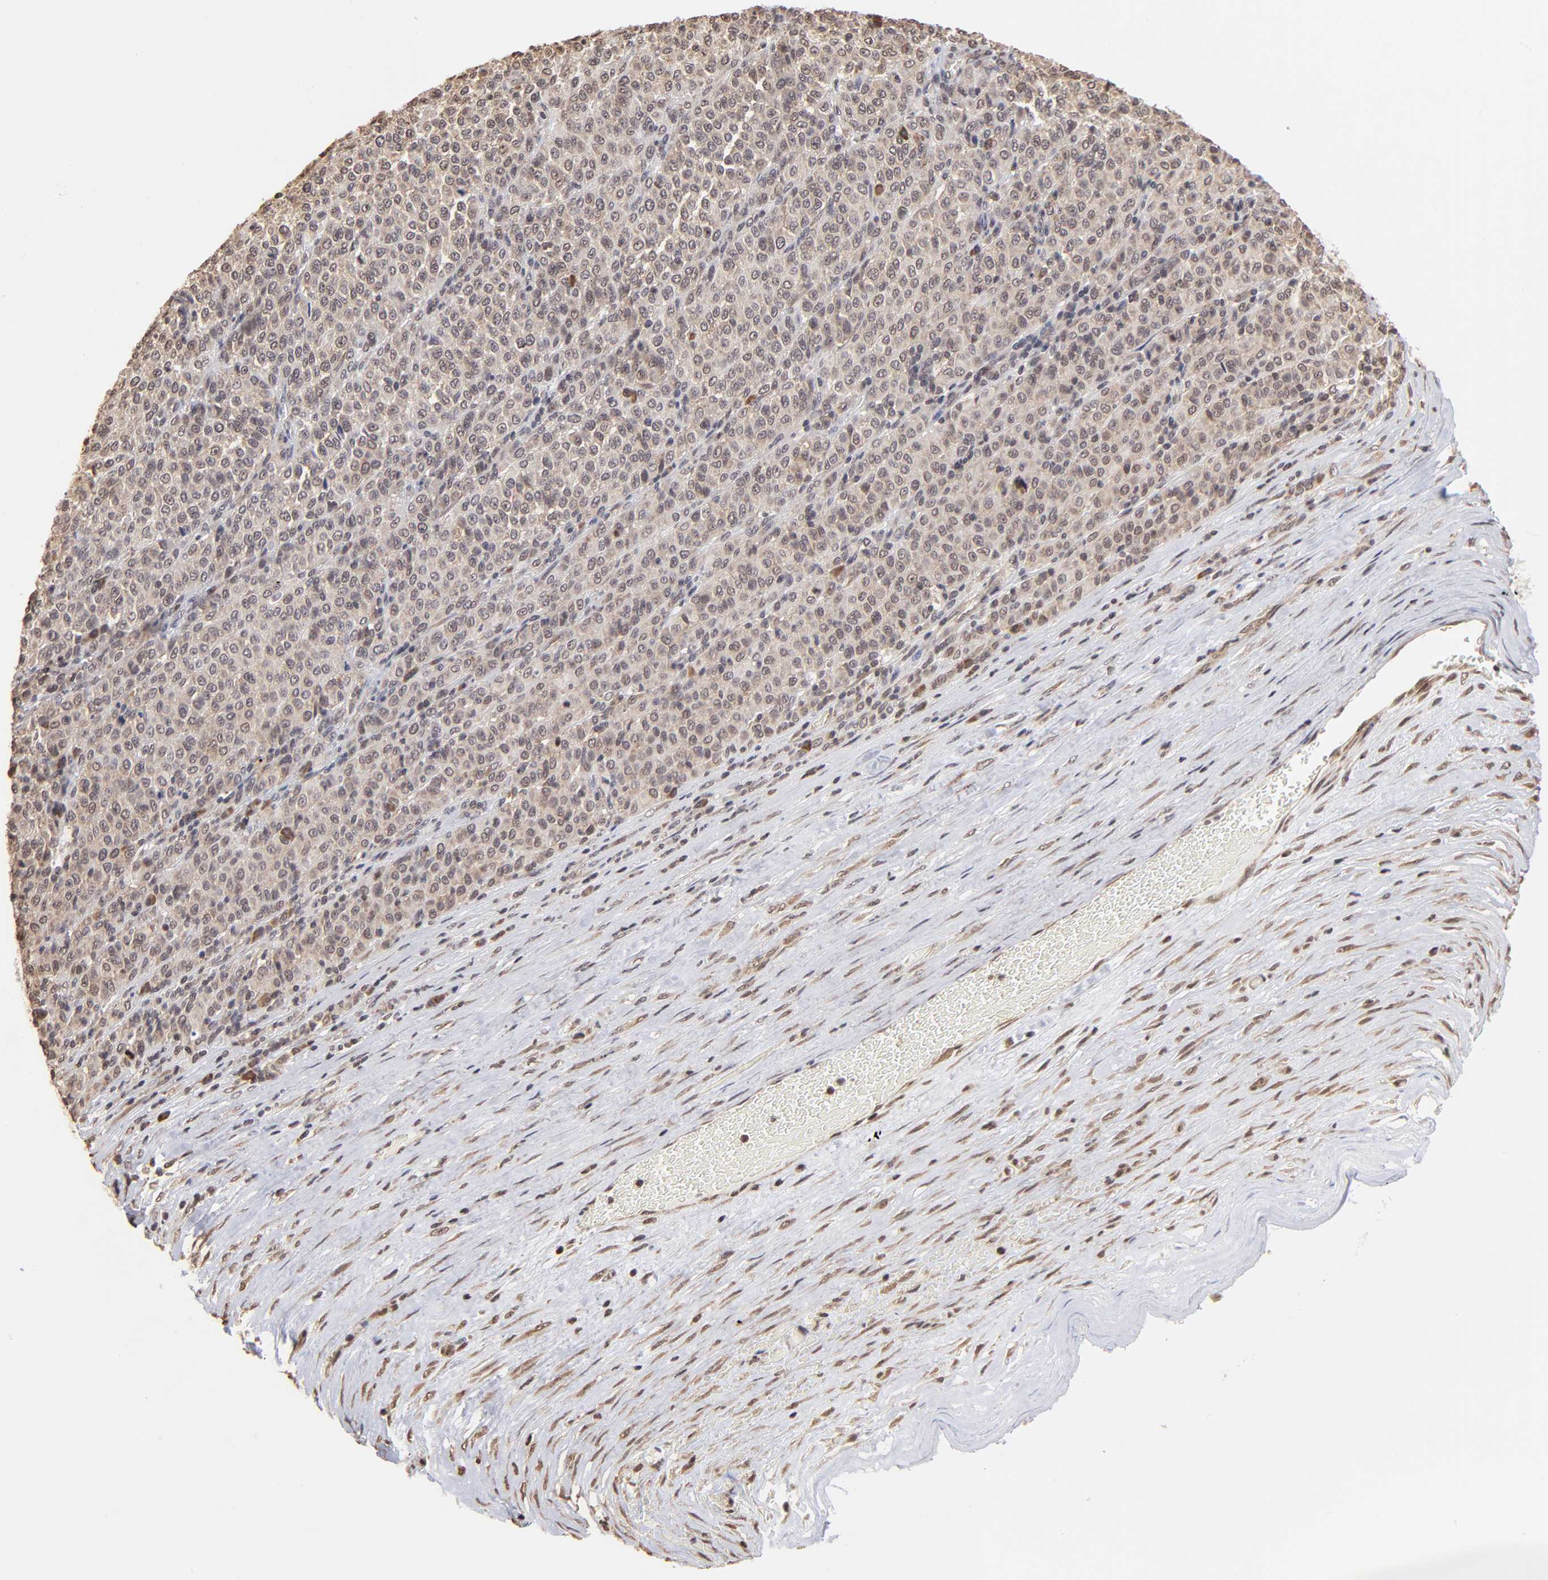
{"staining": {"intensity": "weak", "quantity": "25%-75%", "location": "cytoplasmic/membranous,nuclear"}, "tissue": "melanoma", "cell_type": "Tumor cells", "image_type": "cancer", "snomed": [{"axis": "morphology", "description": "Malignant melanoma, Metastatic site"}, {"axis": "topography", "description": "Pancreas"}], "caption": "About 25%-75% of tumor cells in human melanoma show weak cytoplasmic/membranous and nuclear protein expression as visualized by brown immunohistochemical staining.", "gene": "BRPF1", "patient": {"sex": "female", "age": 30}}